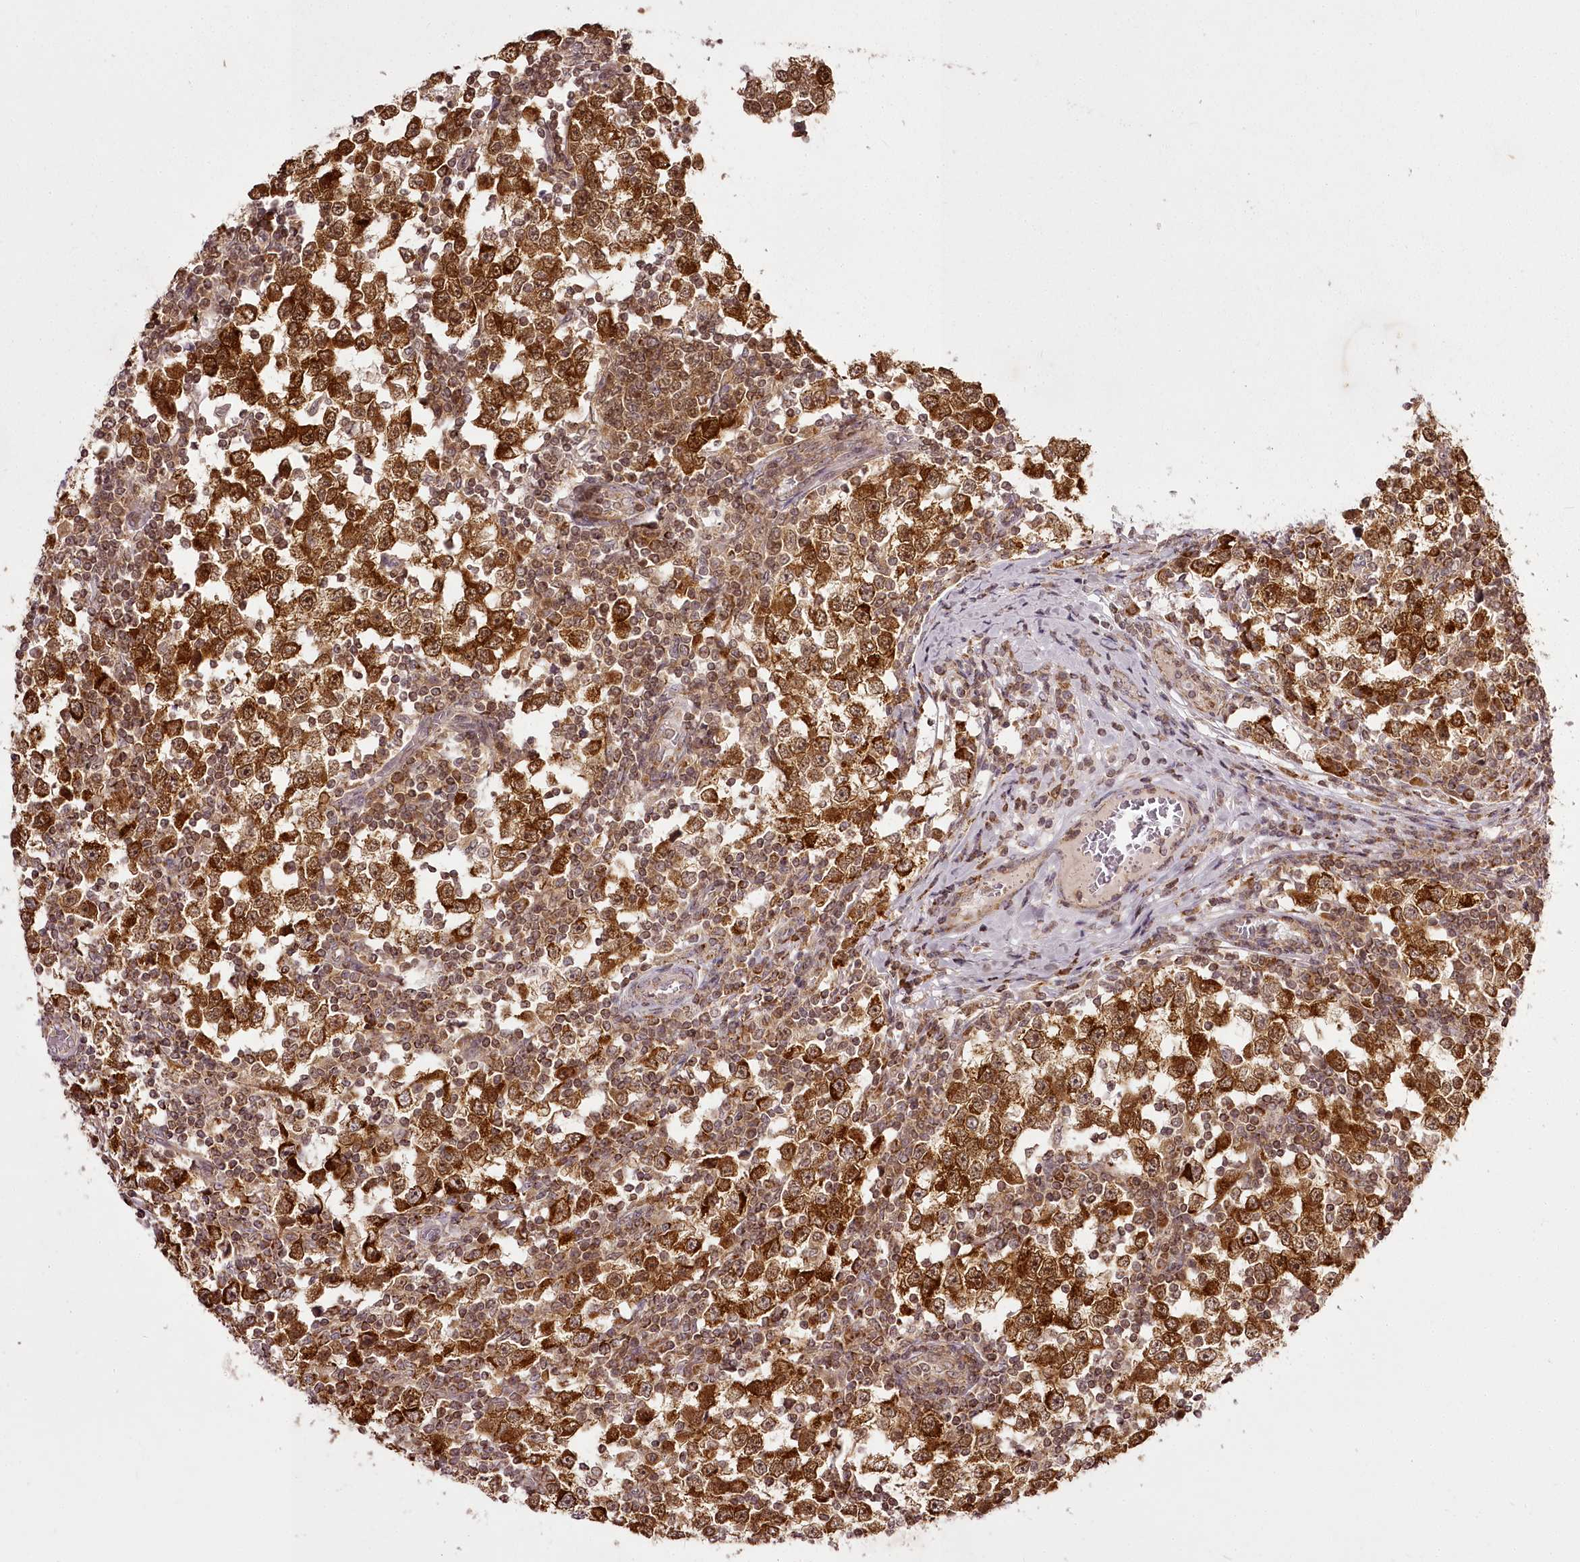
{"staining": {"intensity": "strong", "quantity": ">75%", "location": "cytoplasmic/membranous"}, "tissue": "testis cancer", "cell_type": "Tumor cells", "image_type": "cancer", "snomed": [{"axis": "morphology", "description": "Seminoma, NOS"}, {"axis": "topography", "description": "Testis"}], "caption": "Immunohistochemistry image of neoplastic tissue: human testis cancer (seminoma) stained using immunohistochemistry shows high levels of strong protein expression localized specifically in the cytoplasmic/membranous of tumor cells, appearing as a cytoplasmic/membranous brown color.", "gene": "CHCHD2", "patient": {"sex": "male", "age": 65}}